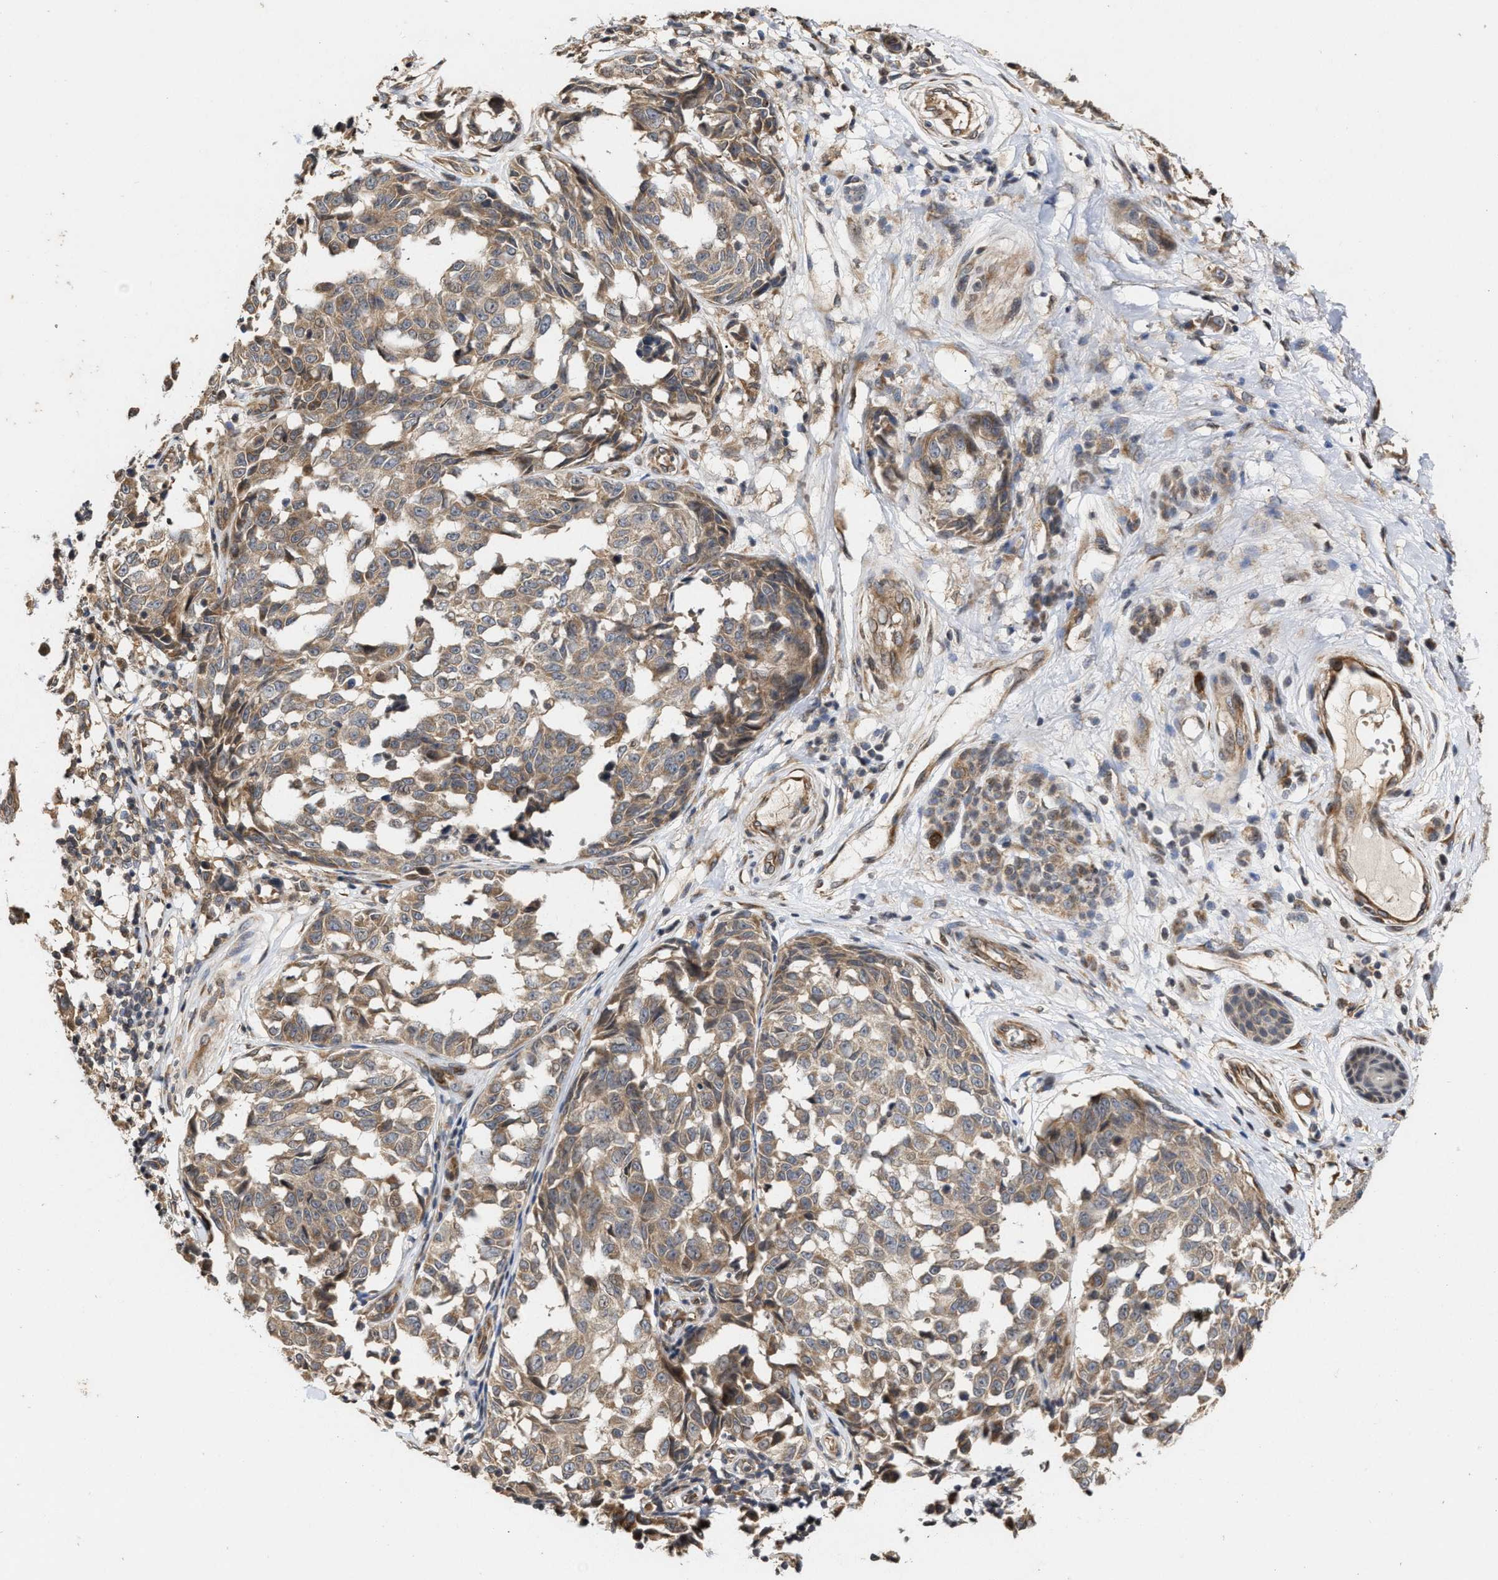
{"staining": {"intensity": "moderate", "quantity": ">75%", "location": "cytoplasmic/membranous"}, "tissue": "melanoma", "cell_type": "Tumor cells", "image_type": "cancer", "snomed": [{"axis": "morphology", "description": "Malignant melanoma, NOS"}, {"axis": "topography", "description": "Skin"}], "caption": "IHC (DAB (3,3'-diaminobenzidine)) staining of melanoma displays moderate cytoplasmic/membranous protein expression in approximately >75% of tumor cells.", "gene": "SAR1A", "patient": {"sex": "female", "age": 64}}